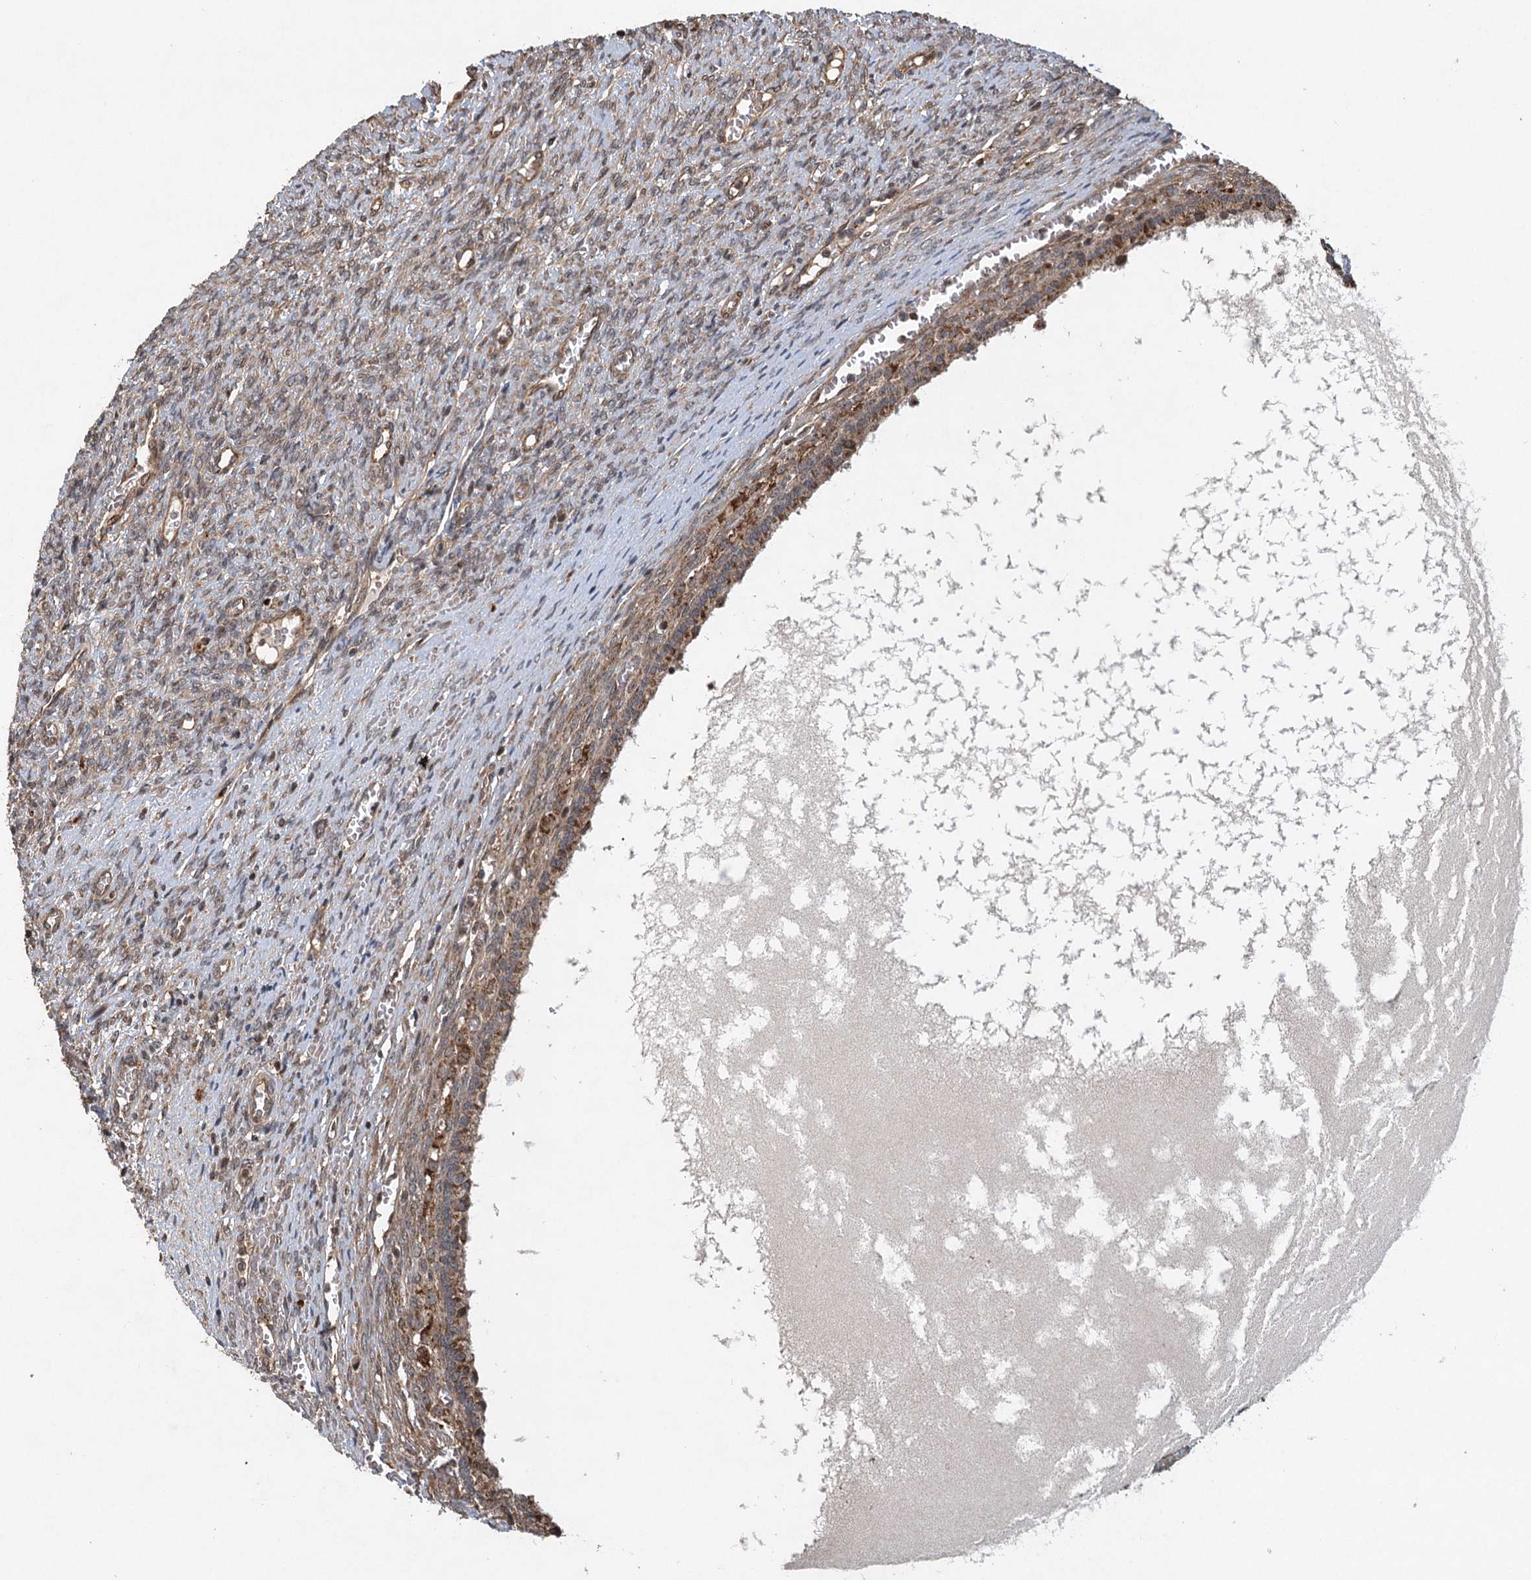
{"staining": {"intensity": "moderate", "quantity": ">75%", "location": "cytoplasmic/membranous"}, "tissue": "ovary", "cell_type": "Follicle cells", "image_type": "normal", "snomed": [{"axis": "morphology", "description": "Normal tissue, NOS"}, {"axis": "topography", "description": "Ovary"}], "caption": "DAB immunohistochemical staining of benign human ovary shows moderate cytoplasmic/membranous protein positivity in approximately >75% of follicle cells. Immunohistochemistry stains the protein in brown and the nuclei are stained blue.", "gene": "INSIG2", "patient": {"sex": "female", "age": 41}}